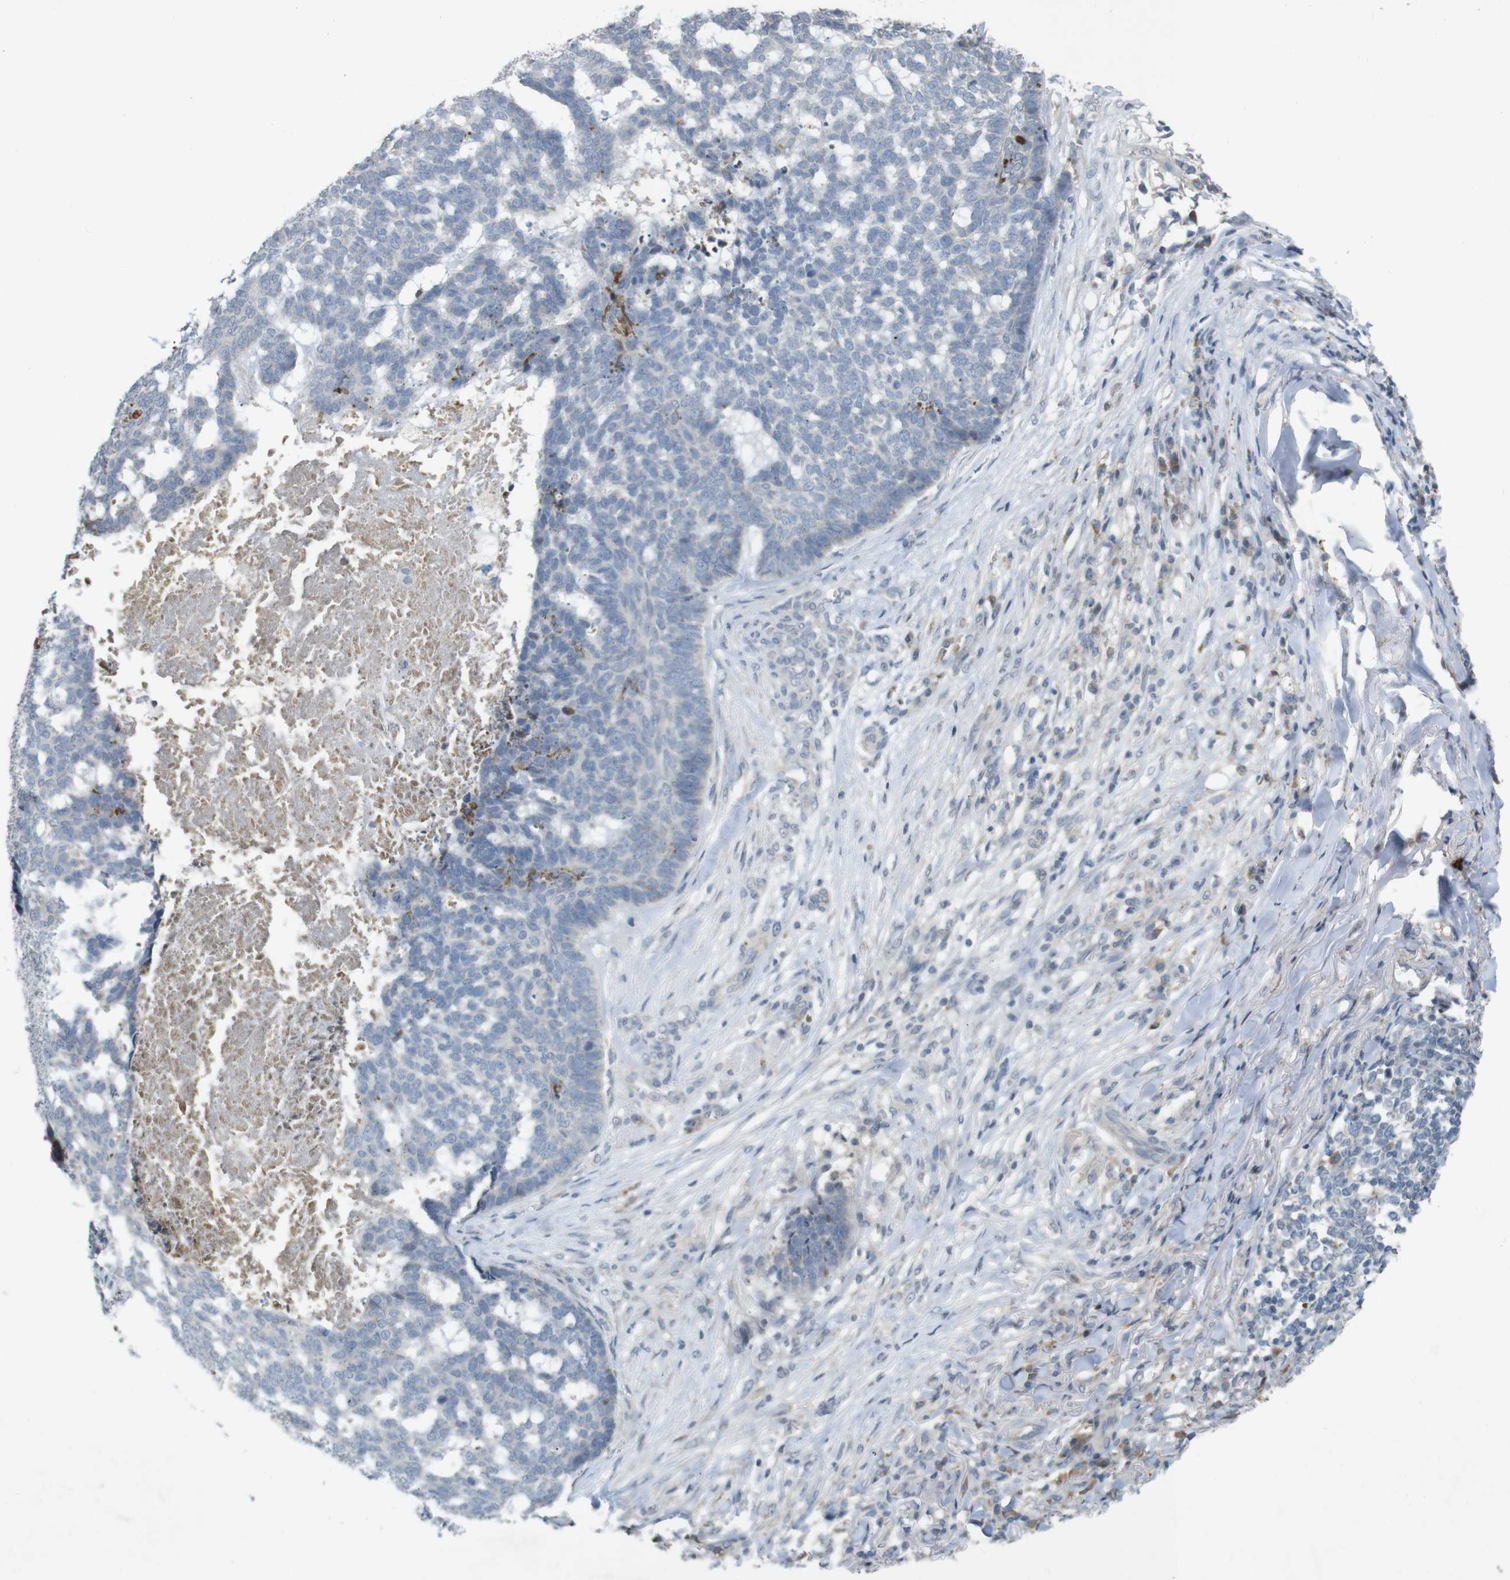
{"staining": {"intensity": "negative", "quantity": "none", "location": "none"}, "tissue": "skin cancer", "cell_type": "Tumor cells", "image_type": "cancer", "snomed": [{"axis": "morphology", "description": "Basal cell carcinoma"}, {"axis": "topography", "description": "Skin"}], "caption": "Immunohistochemical staining of human skin basal cell carcinoma exhibits no significant expression in tumor cells.", "gene": "TSPAN14", "patient": {"sex": "male", "age": 84}}